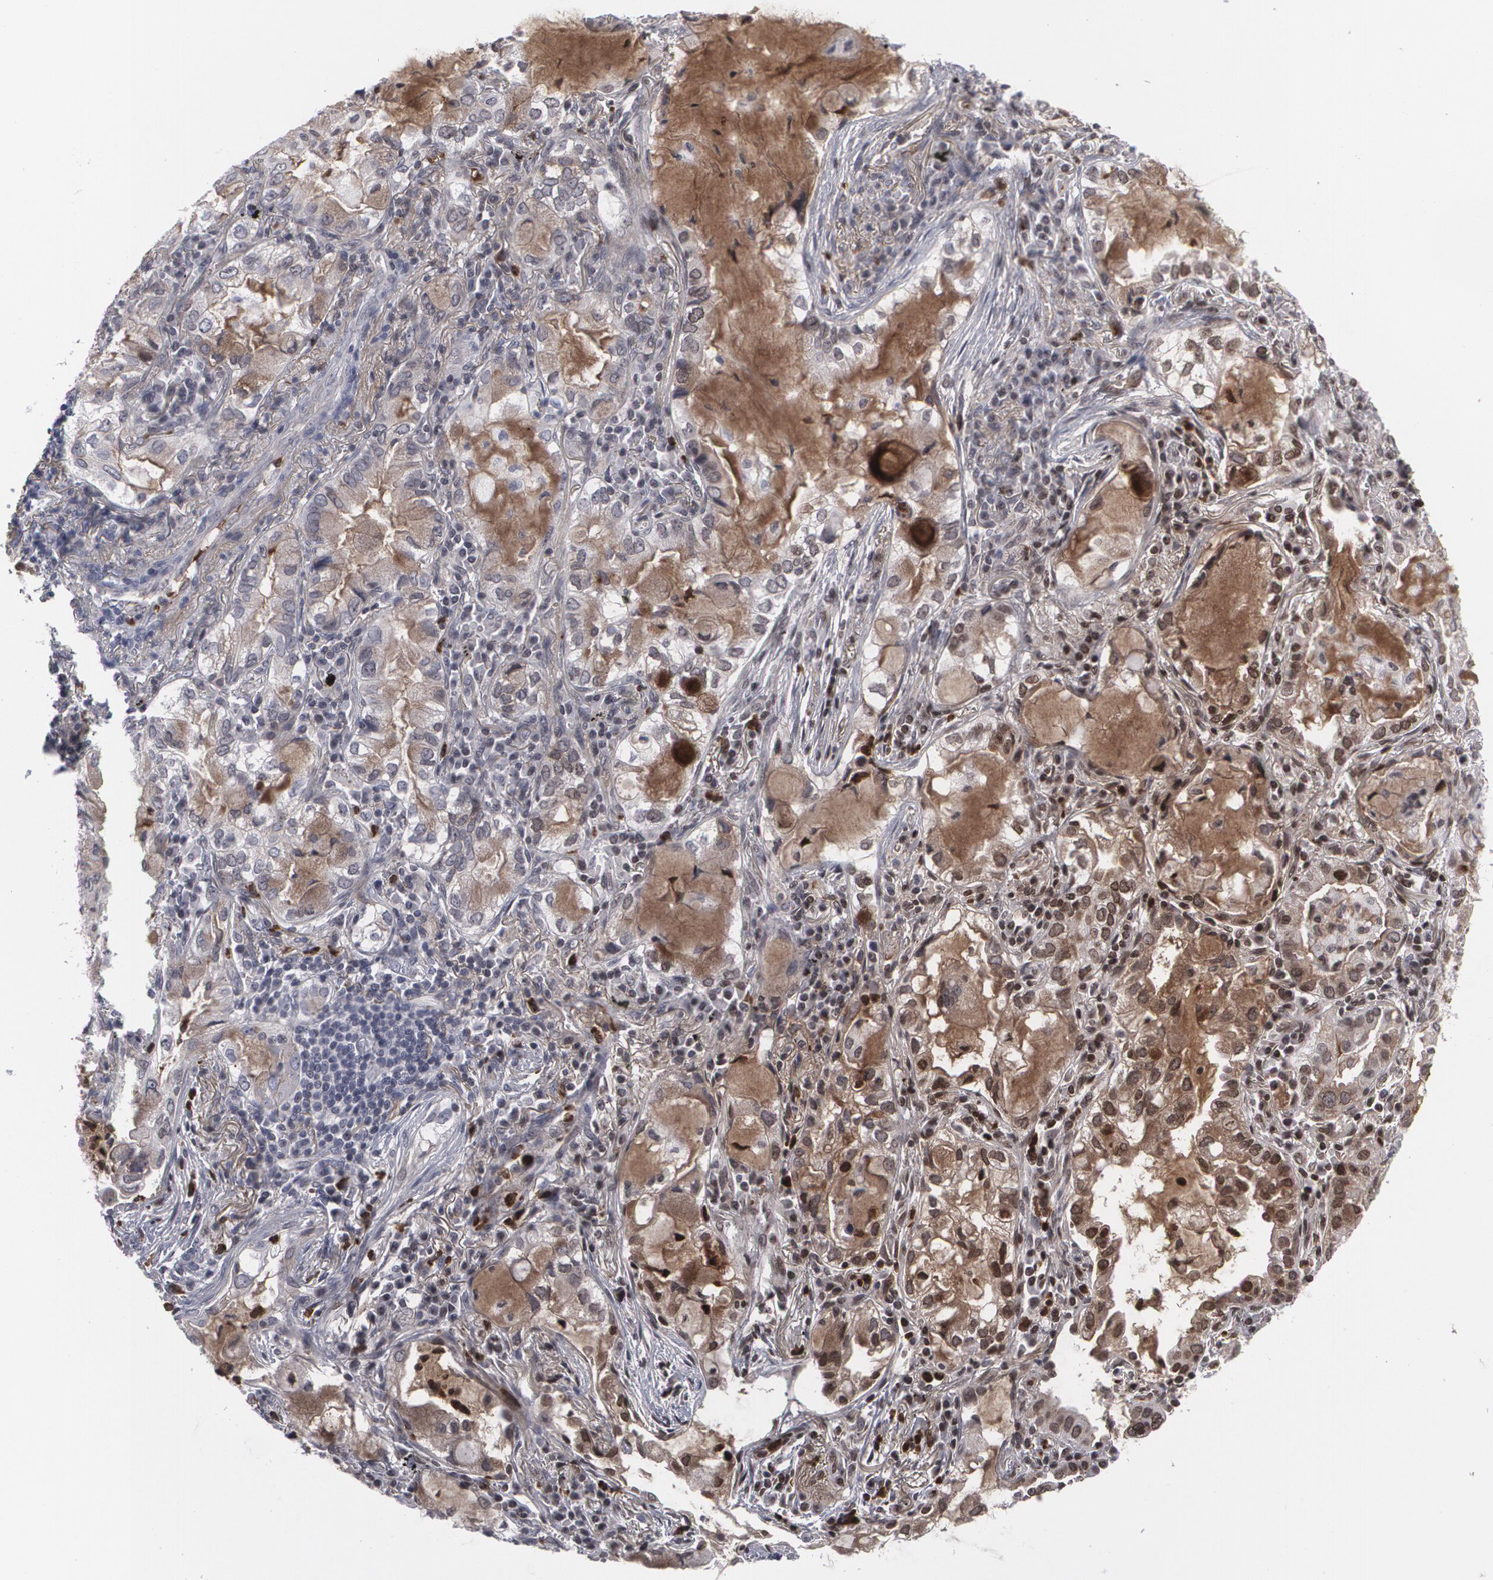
{"staining": {"intensity": "moderate", "quantity": "25%-75%", "location": "cytoplasmic/membranous"}, "tissue": "lung cancer", "cell_type": "Tumor cells", "image_type": "cancer", "snomed": [{"axis": "morphology", "description": "Adenocarcinoma, NOS"}, {"axis": "topography", "description": "Lung"}], "caption": "Lung cancer stained with a brown dye shows moderate cytoplasmic/membranous positive expression in approximately 25%-75% of tumor cells.", "gene": "LRG1", "patient": {"sex": "female", "age": 50}}